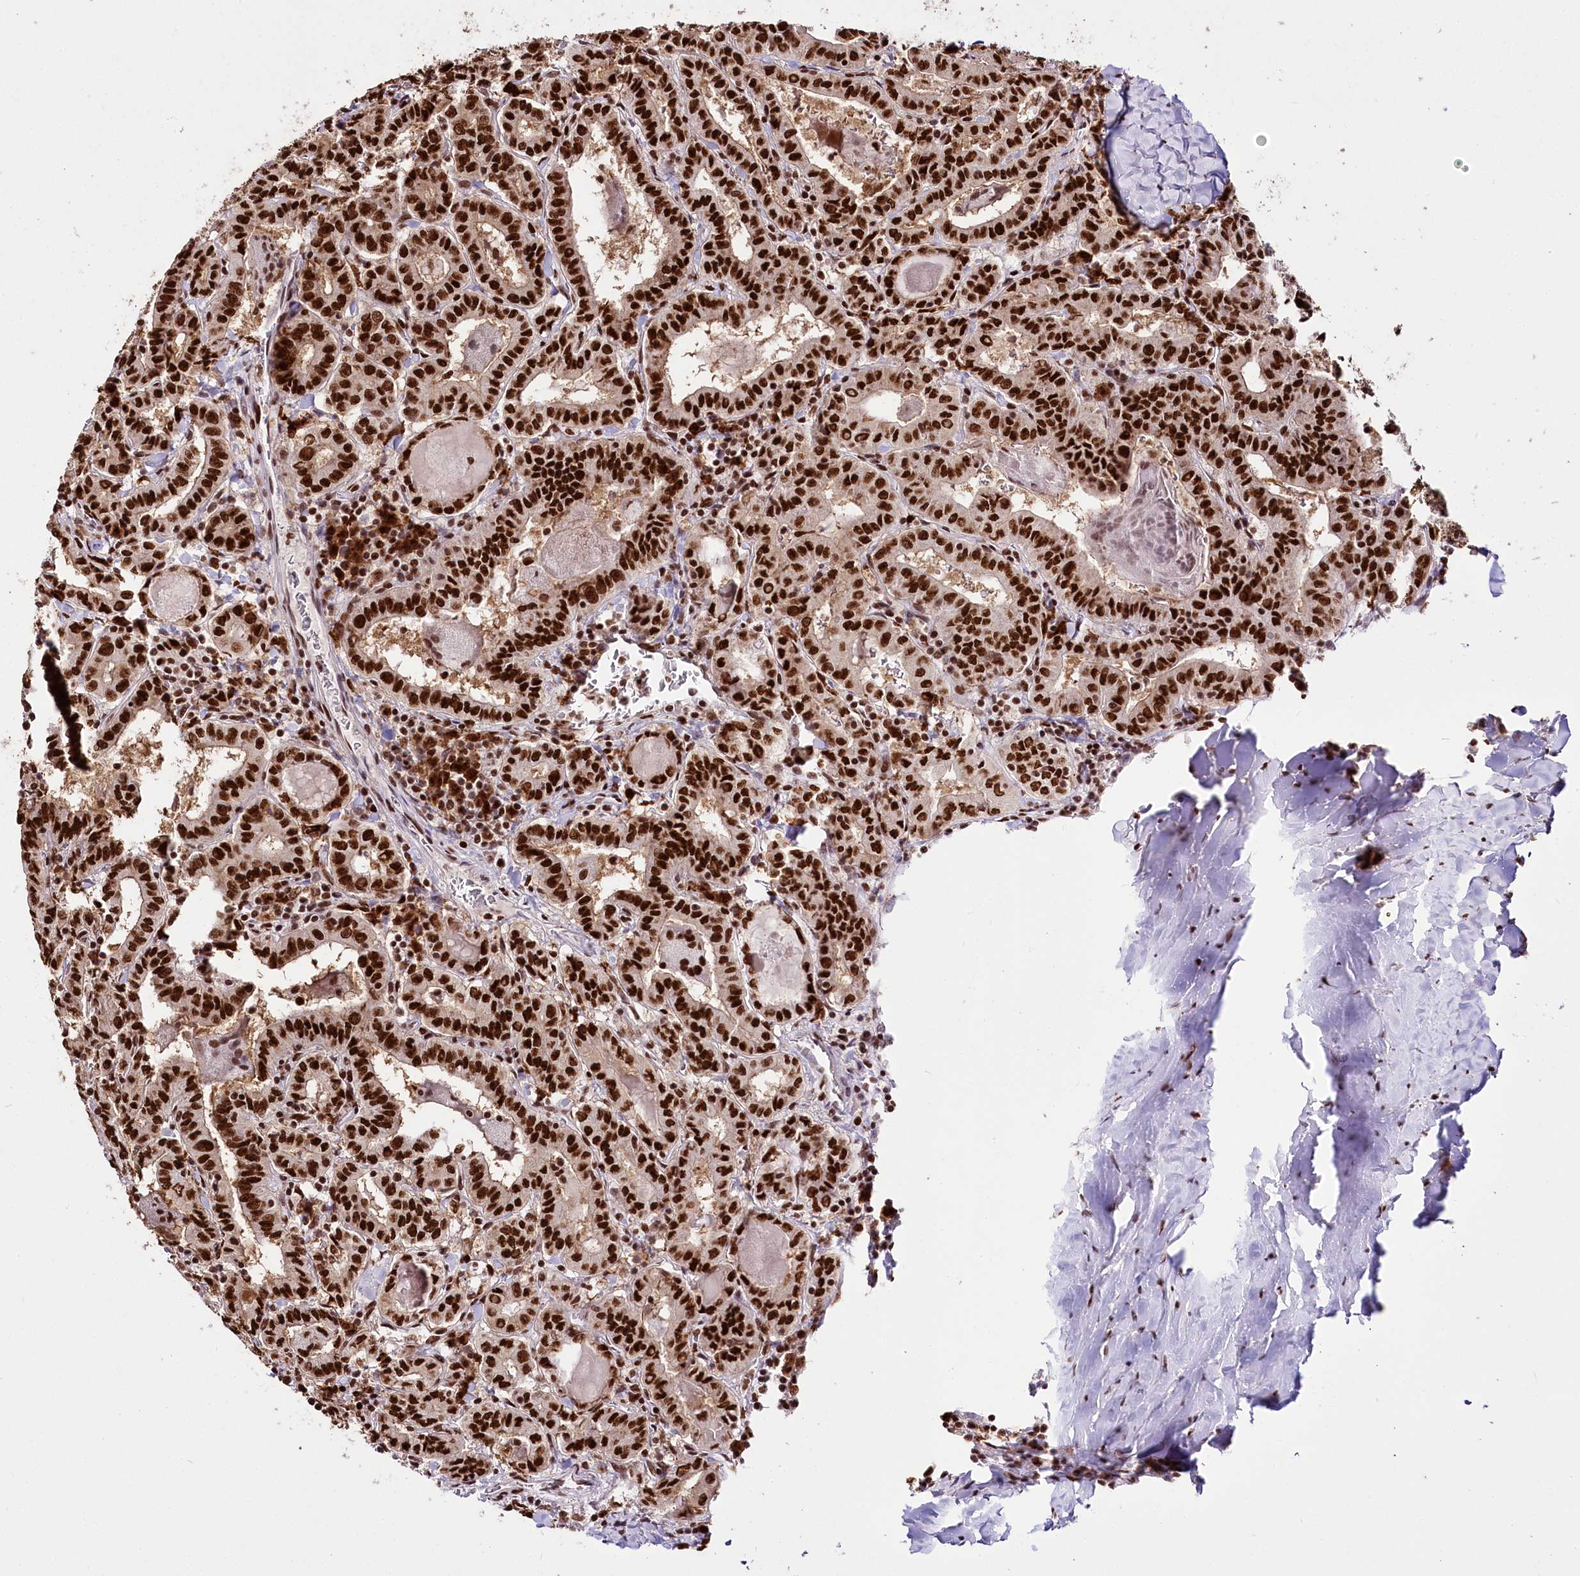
{"staining": {"intensity": "strong", "quantity": ">75%", "location": "nuclear"}, "tissue": "thyroid cancer", "cell_type": "Tumor cells", "image_type": "cancer", "snomed": [{"axis": "morphology", "description": "Papillary adenocarcinoma, NOS"}, {"axis": "topography", "description": "Thyroid gland"}], "caption": "Immunohistochemical staining of thyroid cancer reveals strong nuclear protein staining in about >75% of tumor cells.", "gene": "SMARCE1", "patient": {"sex": "female", "age": 72}}